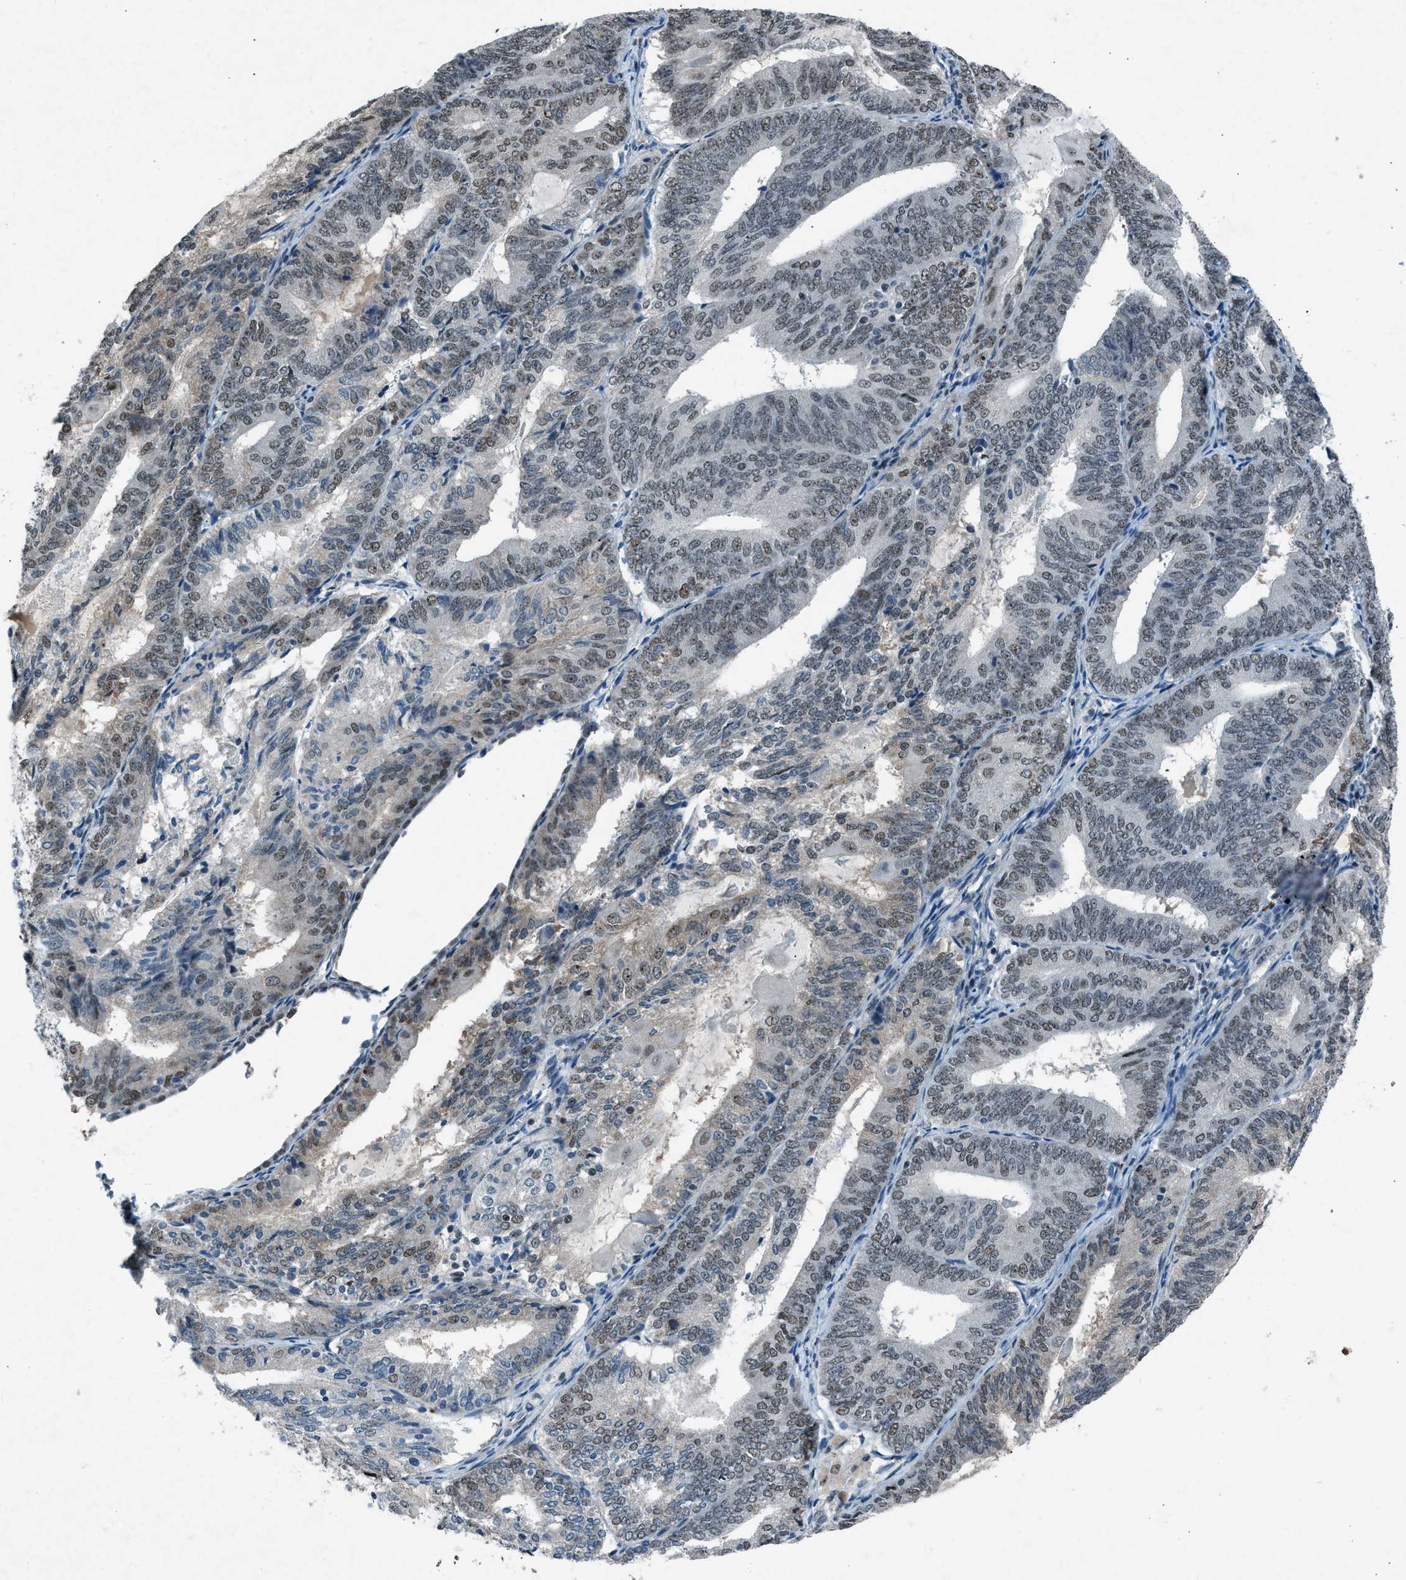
{"staining": {"intensity": "moderate", "quantity": "25%-75%", "location": "nuclear"}, "tissue": "endometrial cancer", "cell_type": "Tumor cells", "image_type": "cancer", "snomed": [{"axis": "morphology", "description": "Adenocarcinoma, NOS"}, {"axis": "topography", "description": "Endometrium"}], "caption": "The histopathology image shows immunohistochemical staining of endometrial cancer (adenocarcinoma). There is moderate nuclear positivity is identified in approximately 25%-75% of tumor cells. The protein is stained brown, and the nuclei are stained in blue (DAB (3,3'-diaminobenzidine) IHC with brightfield microscopy, high magnification).", "gene": "ADCY1", "patient": {"sex": "female", "age": 81}}